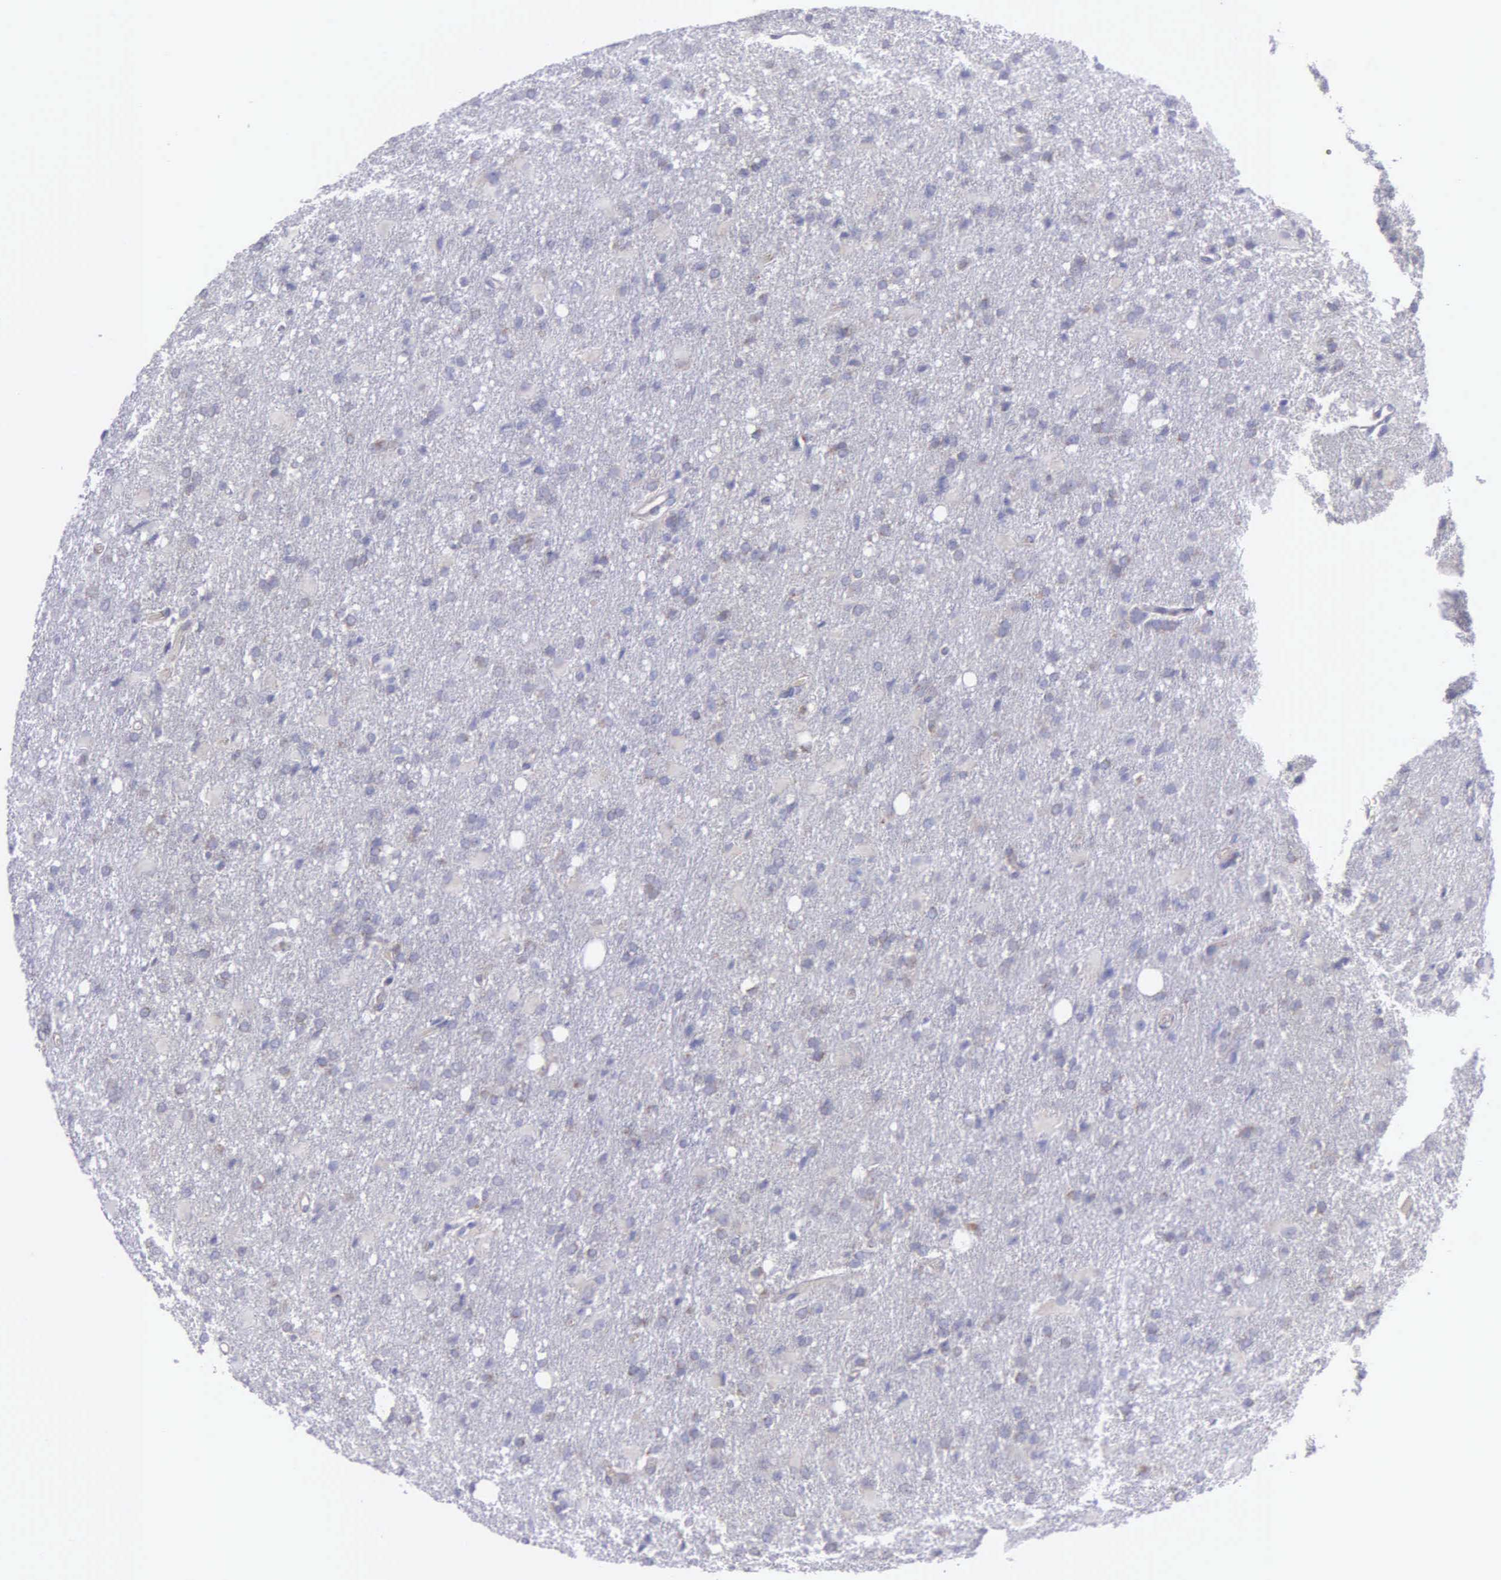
{"staining": {"intensity": "negative", "quantity": "none", "location": "none"}, "tissue": "glioma", "cell_type": "Tumor cells", "image_type": "cancer", "snomed": [{"axis": "morphology", "description": "Glioma, malignant, High grade"}, {"axis": "topography", "description": "Brain"}], "caption": "Immunohistochemistry (IHC) of human glioma exhibits no staining in tumor cells.", "gene": "SYNJ2BP", "patient": {"sex": "male", "age": 68}}